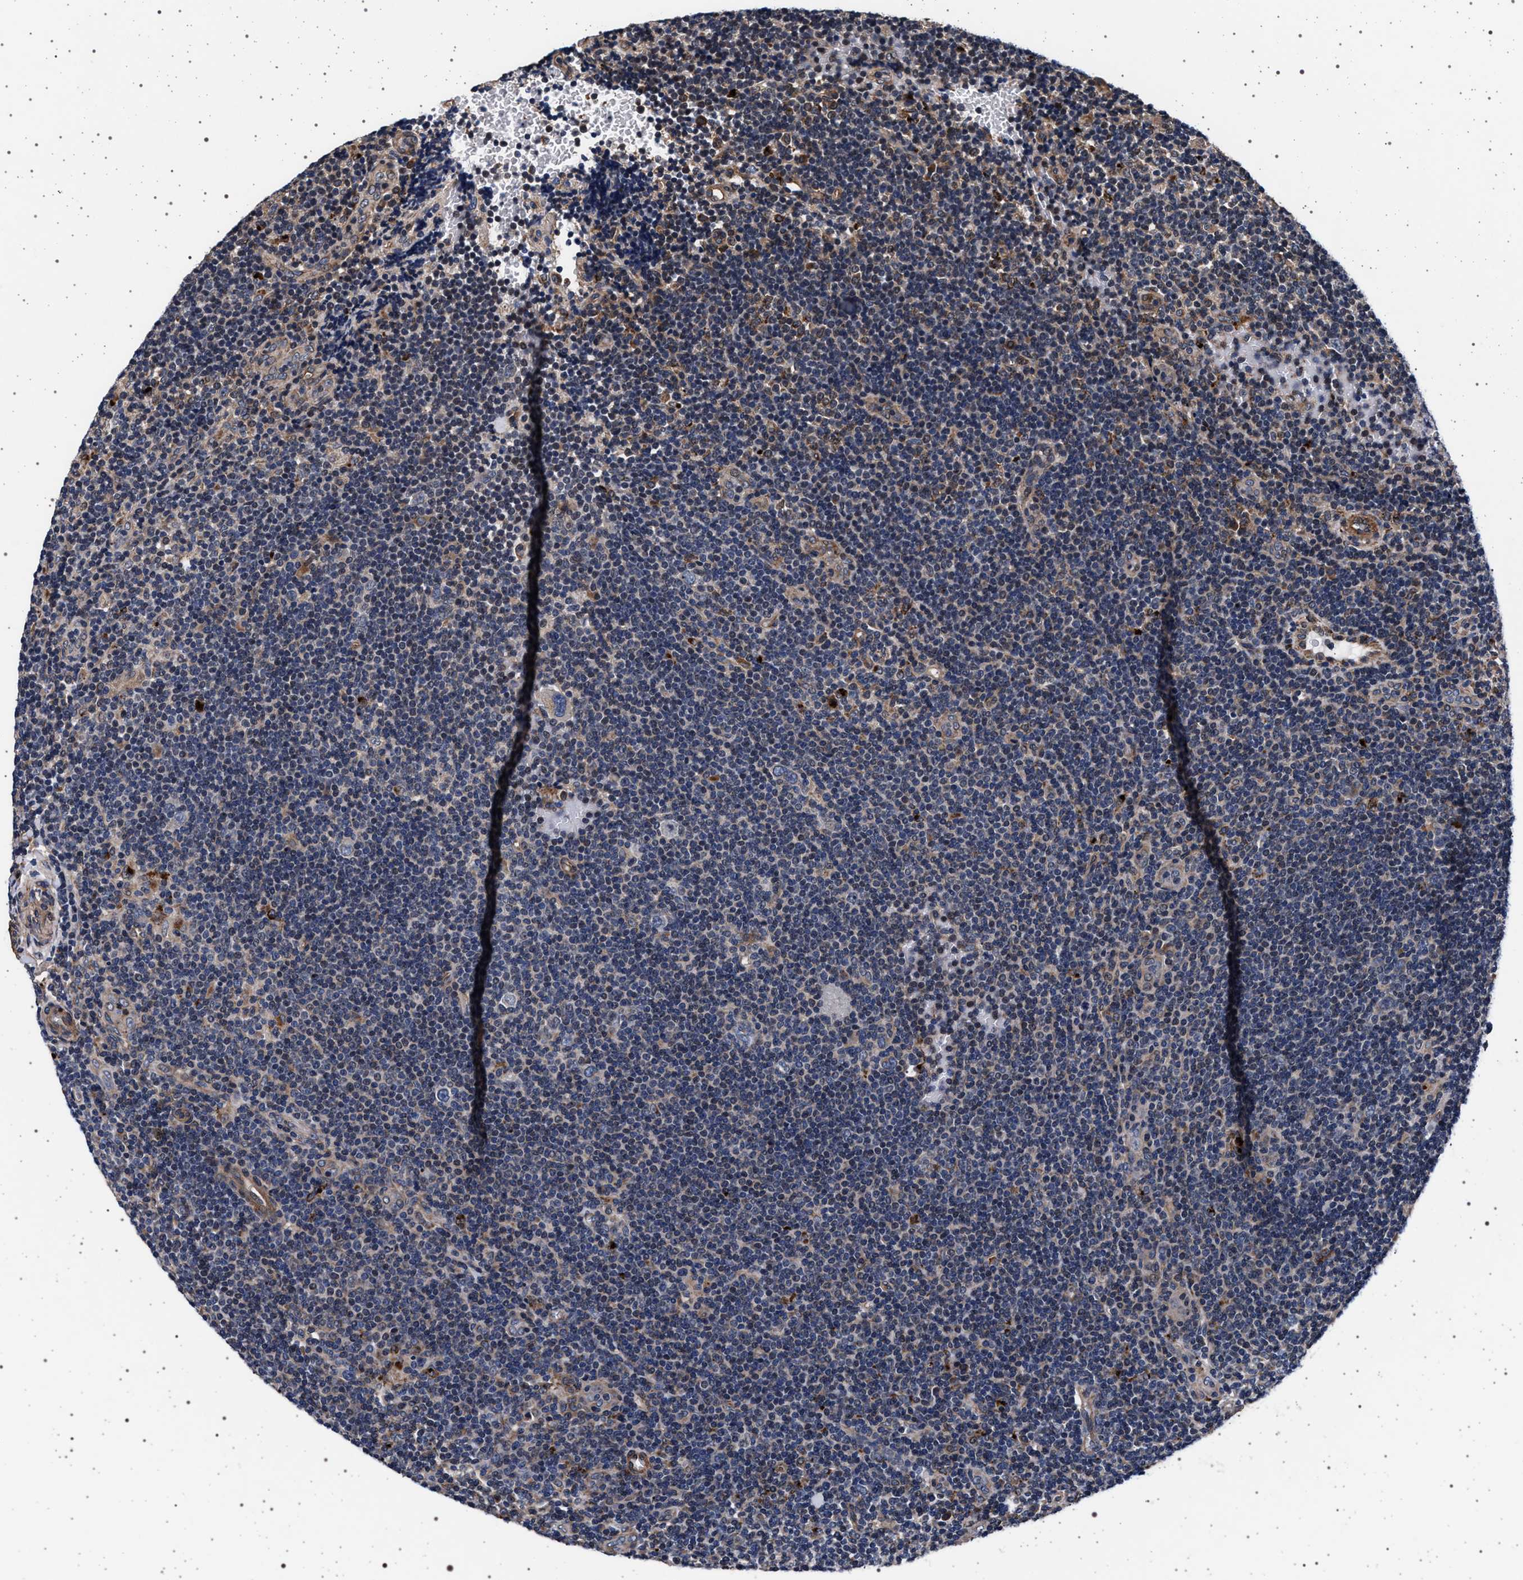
{"staining": {"intensity": "negative", "quantity": "none", "location": "none"}, "tissue": "lymphoma", "cell_type": "Tumor cells", "image_type": "cancer", "snomed": [{"axis": "morphology", "description": "Hodgkin's disease, NOS"}, {"axis": "topography", "description": "Lymph node"}], "caption": "Tumor cells are negative for protein expression in human Hodgkin's disease.", "gene": "KCNK6", "patient": {"sex": "female", "age": 57}}